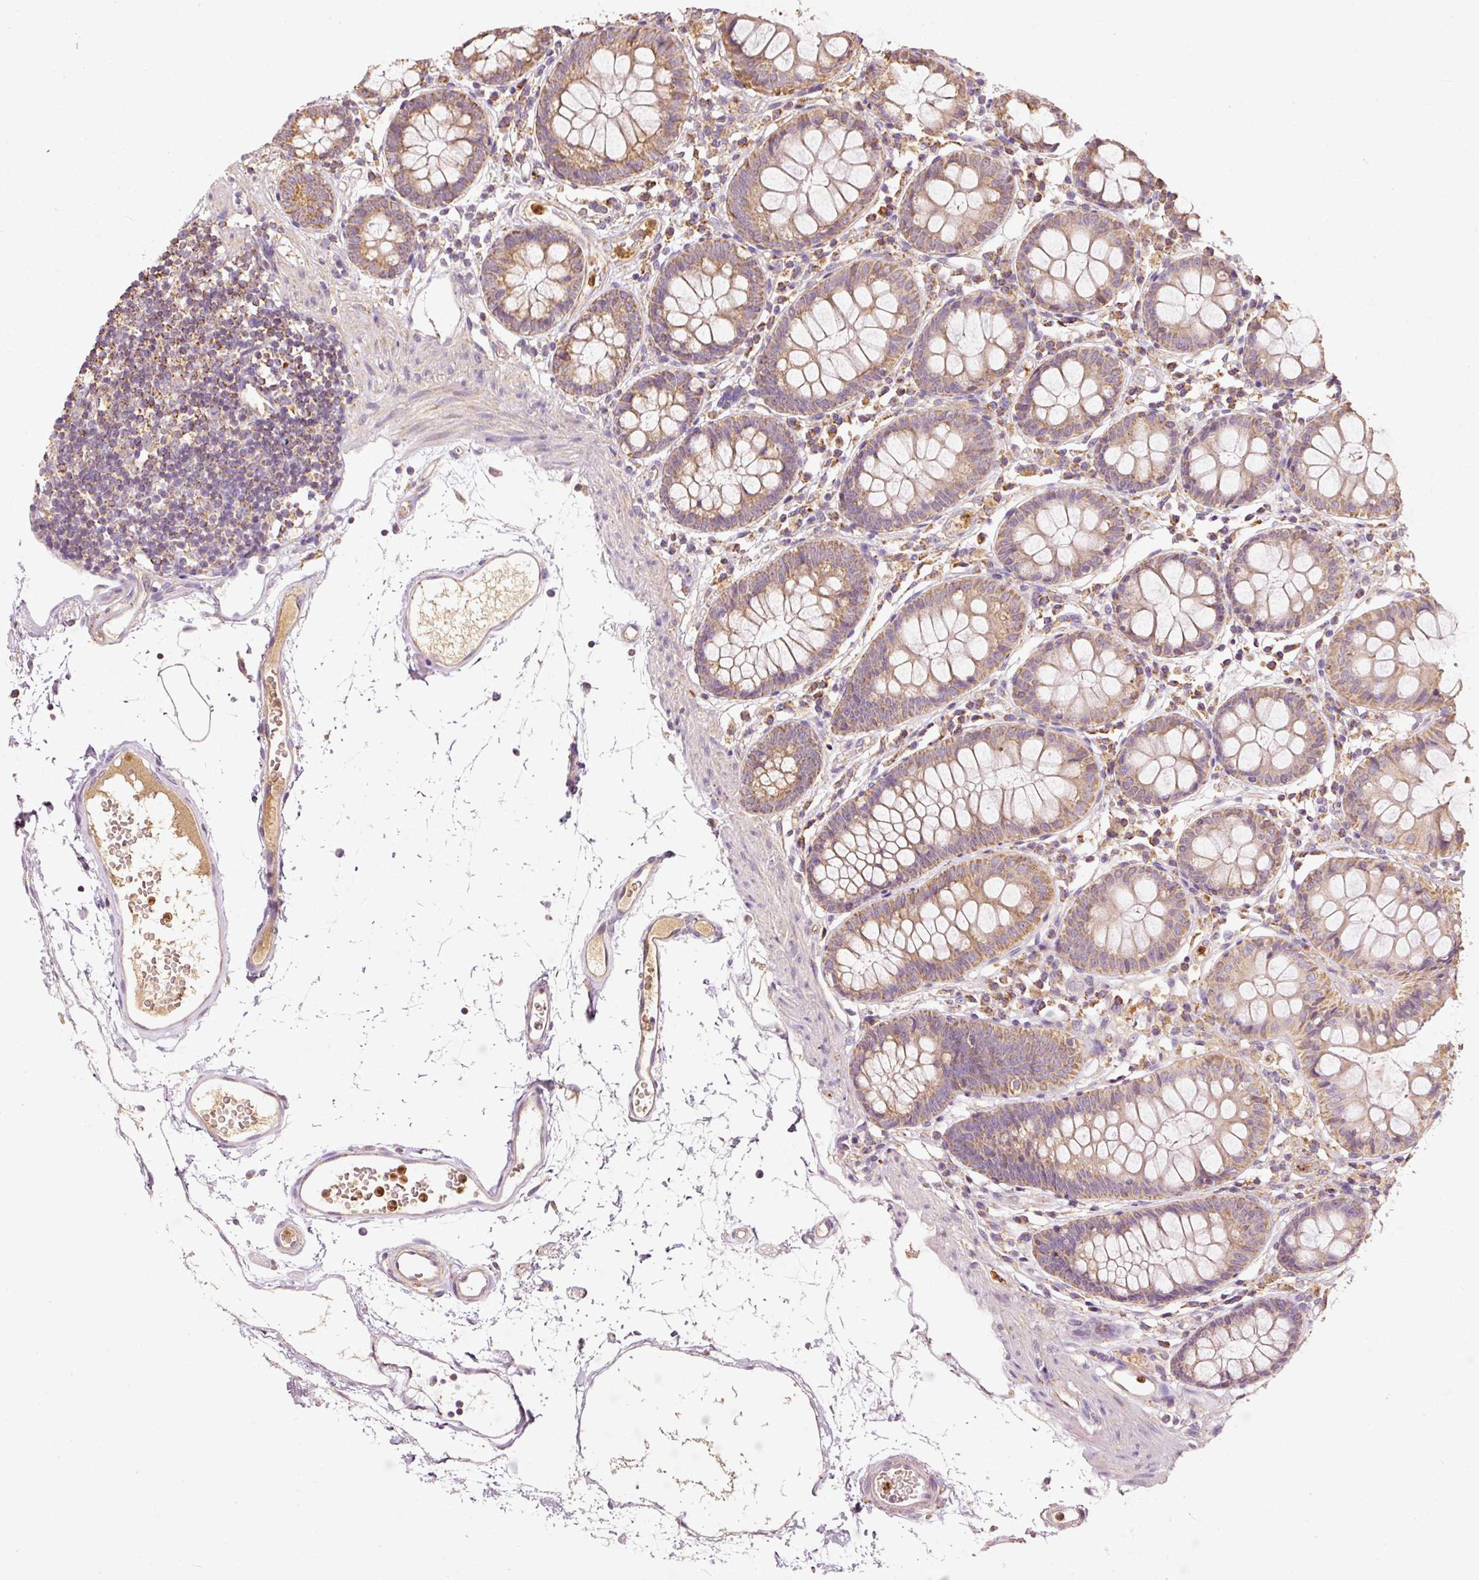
{"staining": {"intensity": "moderate", "quantity": "25%-75%", "location": "cytoplasmic/membranous"}, "tissue": "colon", "cell_type": "Endothelial cells", "image_type": "normal", "snomed": [{"axis": "morphology", "description": "Normal tissue, NOS"}, {"axis": "topography", "description": "Colon"}], "caption": "Immunohistochemical staining of benign human colon reveals 25%-75% levels of moderate cytoplasmic/membranous protein staining in about 25%-75% of endothelial cells.", "gene": "PSENEN", "patient": {"sex": "female", "age": 84}}